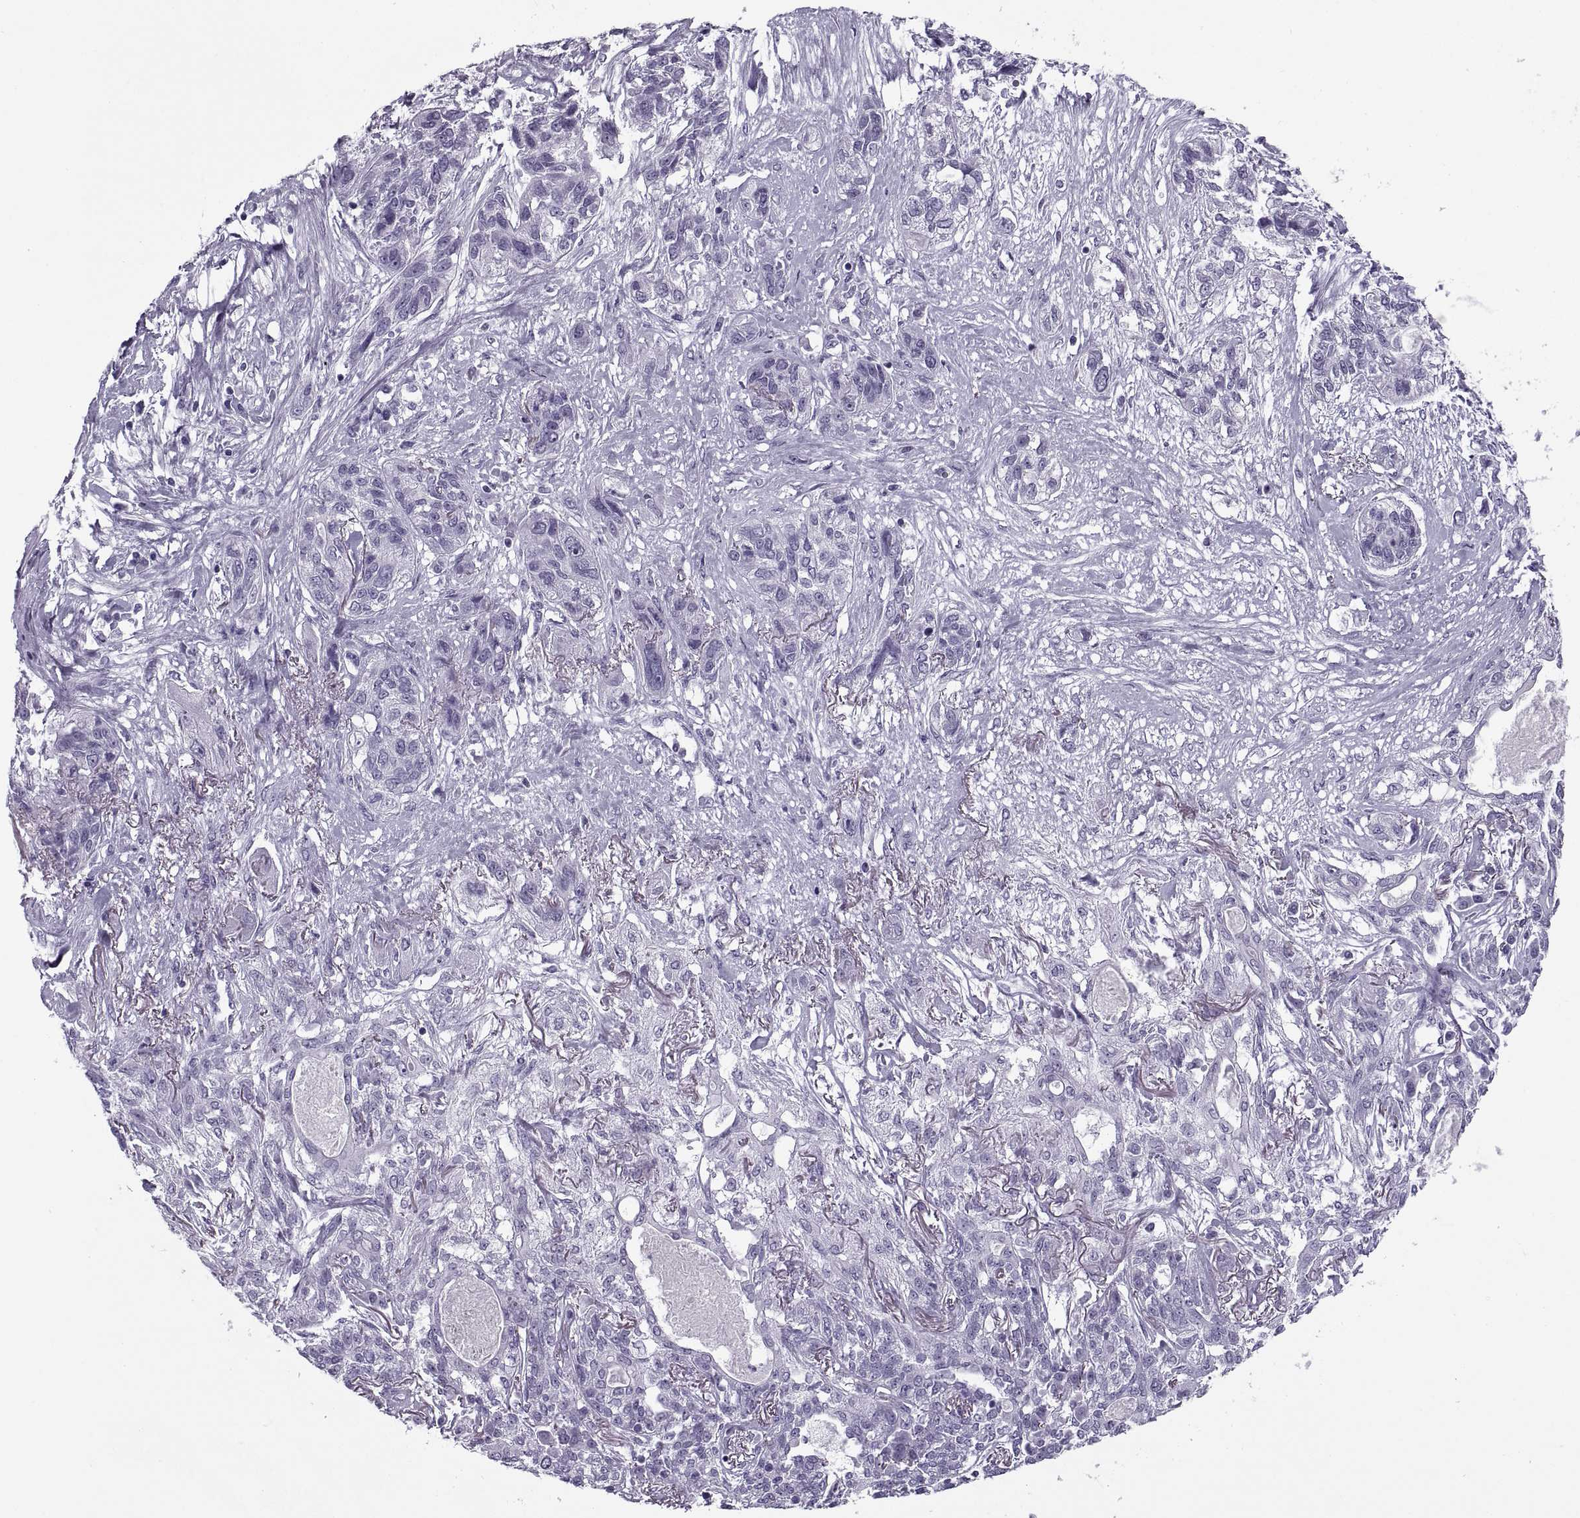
{"staining": {"intensity": "negative", "quantity": "none", "location": "none"}, "tissue": "lung cancer", "cell_type": "Tumor cells", "image_type": "cancer", "snomed": [{"axis": "morphology", "description": "Squamous cell carcinoma, NOS"}, {"axis": "topography", "description": "Lung"}], "caption": "Squamous cell carcinoma (lung) stained for a protein using IHC demonstrates no expression tumor cells.", "gene": "RLBP1", "patient": {"sex": "female", "age": 70}}